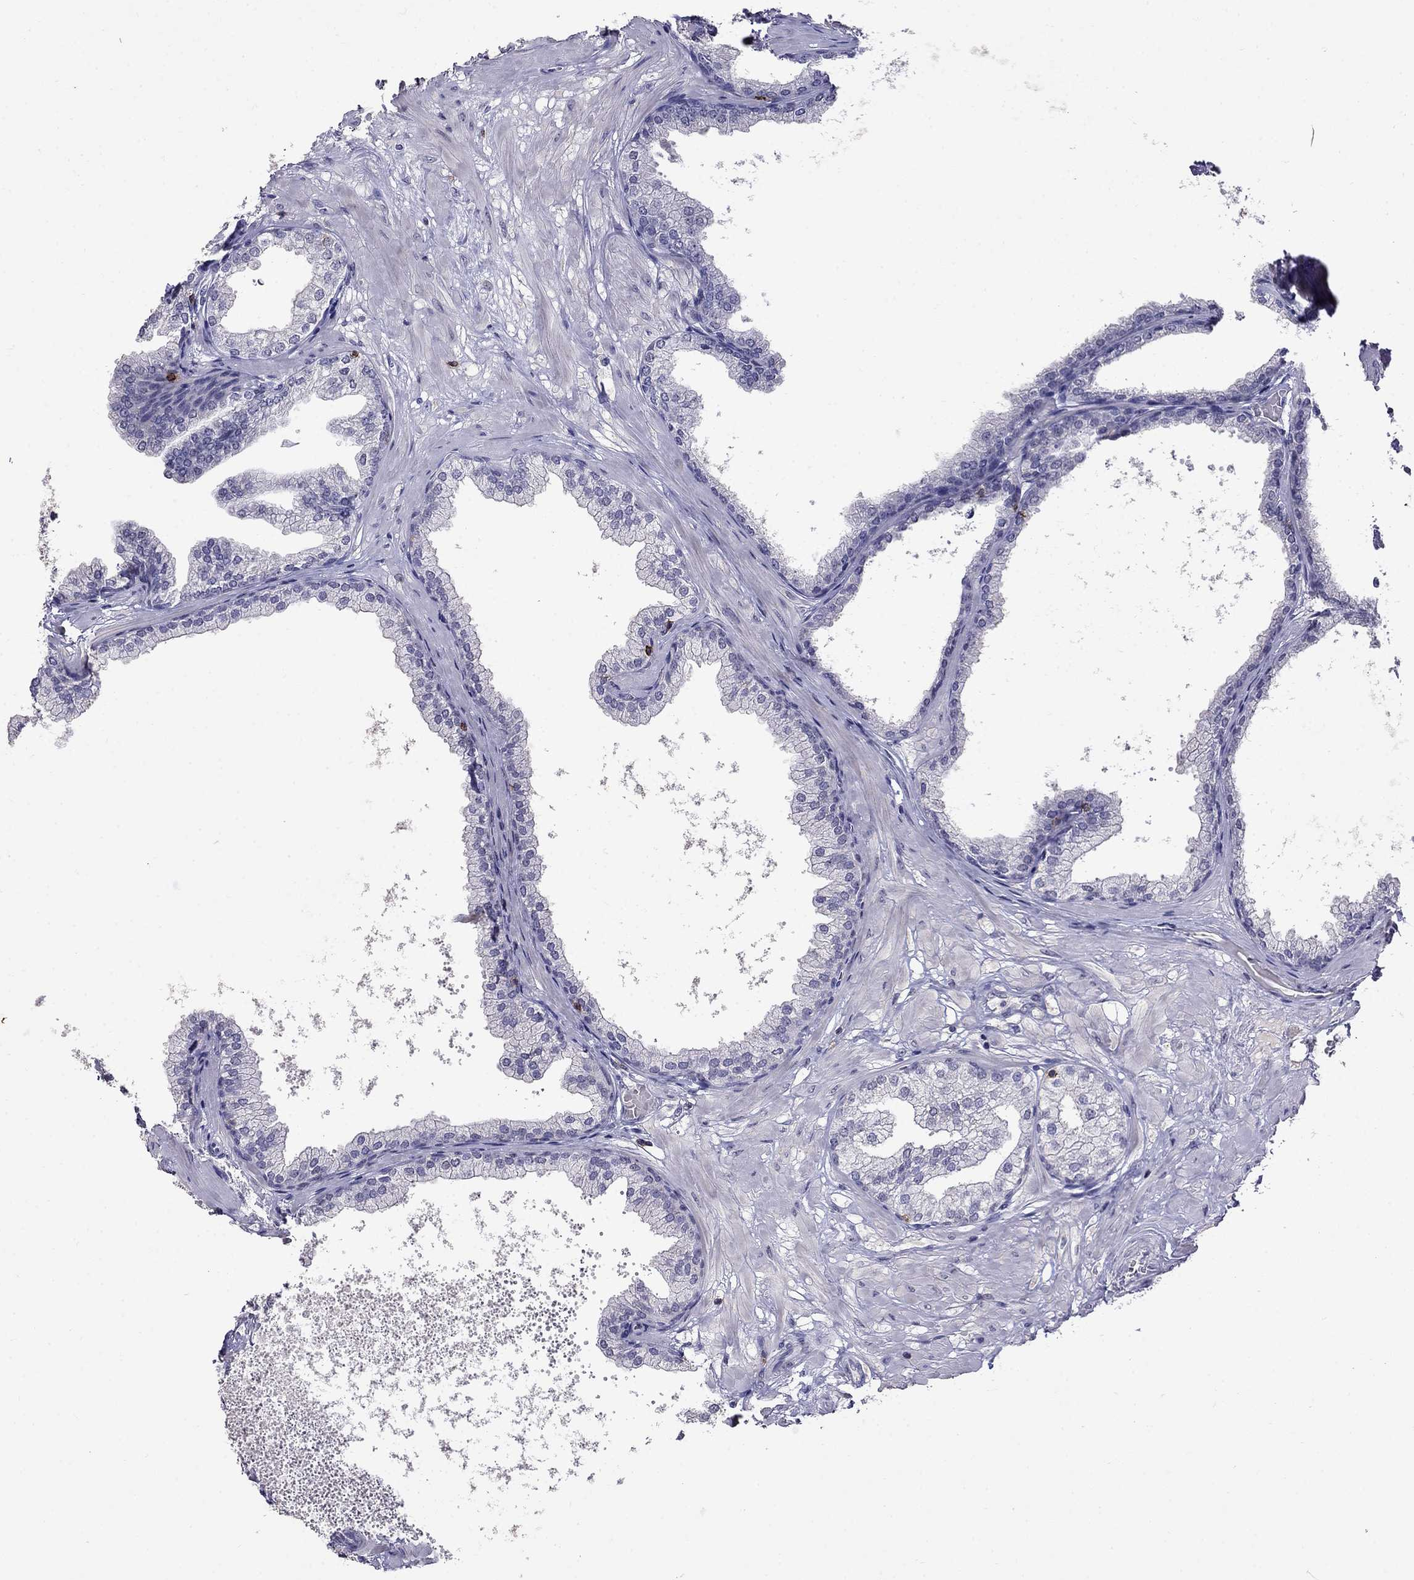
{"staining": {"intensity": "negative", "quantity": "none", "location": "none"}, "tissue": "prostate", "cell_type": "Glandular cells", "image_type": "normal", "snomed": [{"axis": "morphology", "description": "Normal tissue, NOS"}, {"axis": "topography", "description": "Prostate"}], "caption": "Human prostate stained for a protein using immunohistochemistry (IHC) exhibits no positivity in glandular cells.", "gene": "CD8B", "patient": {"sex": "male", "age": 37}}